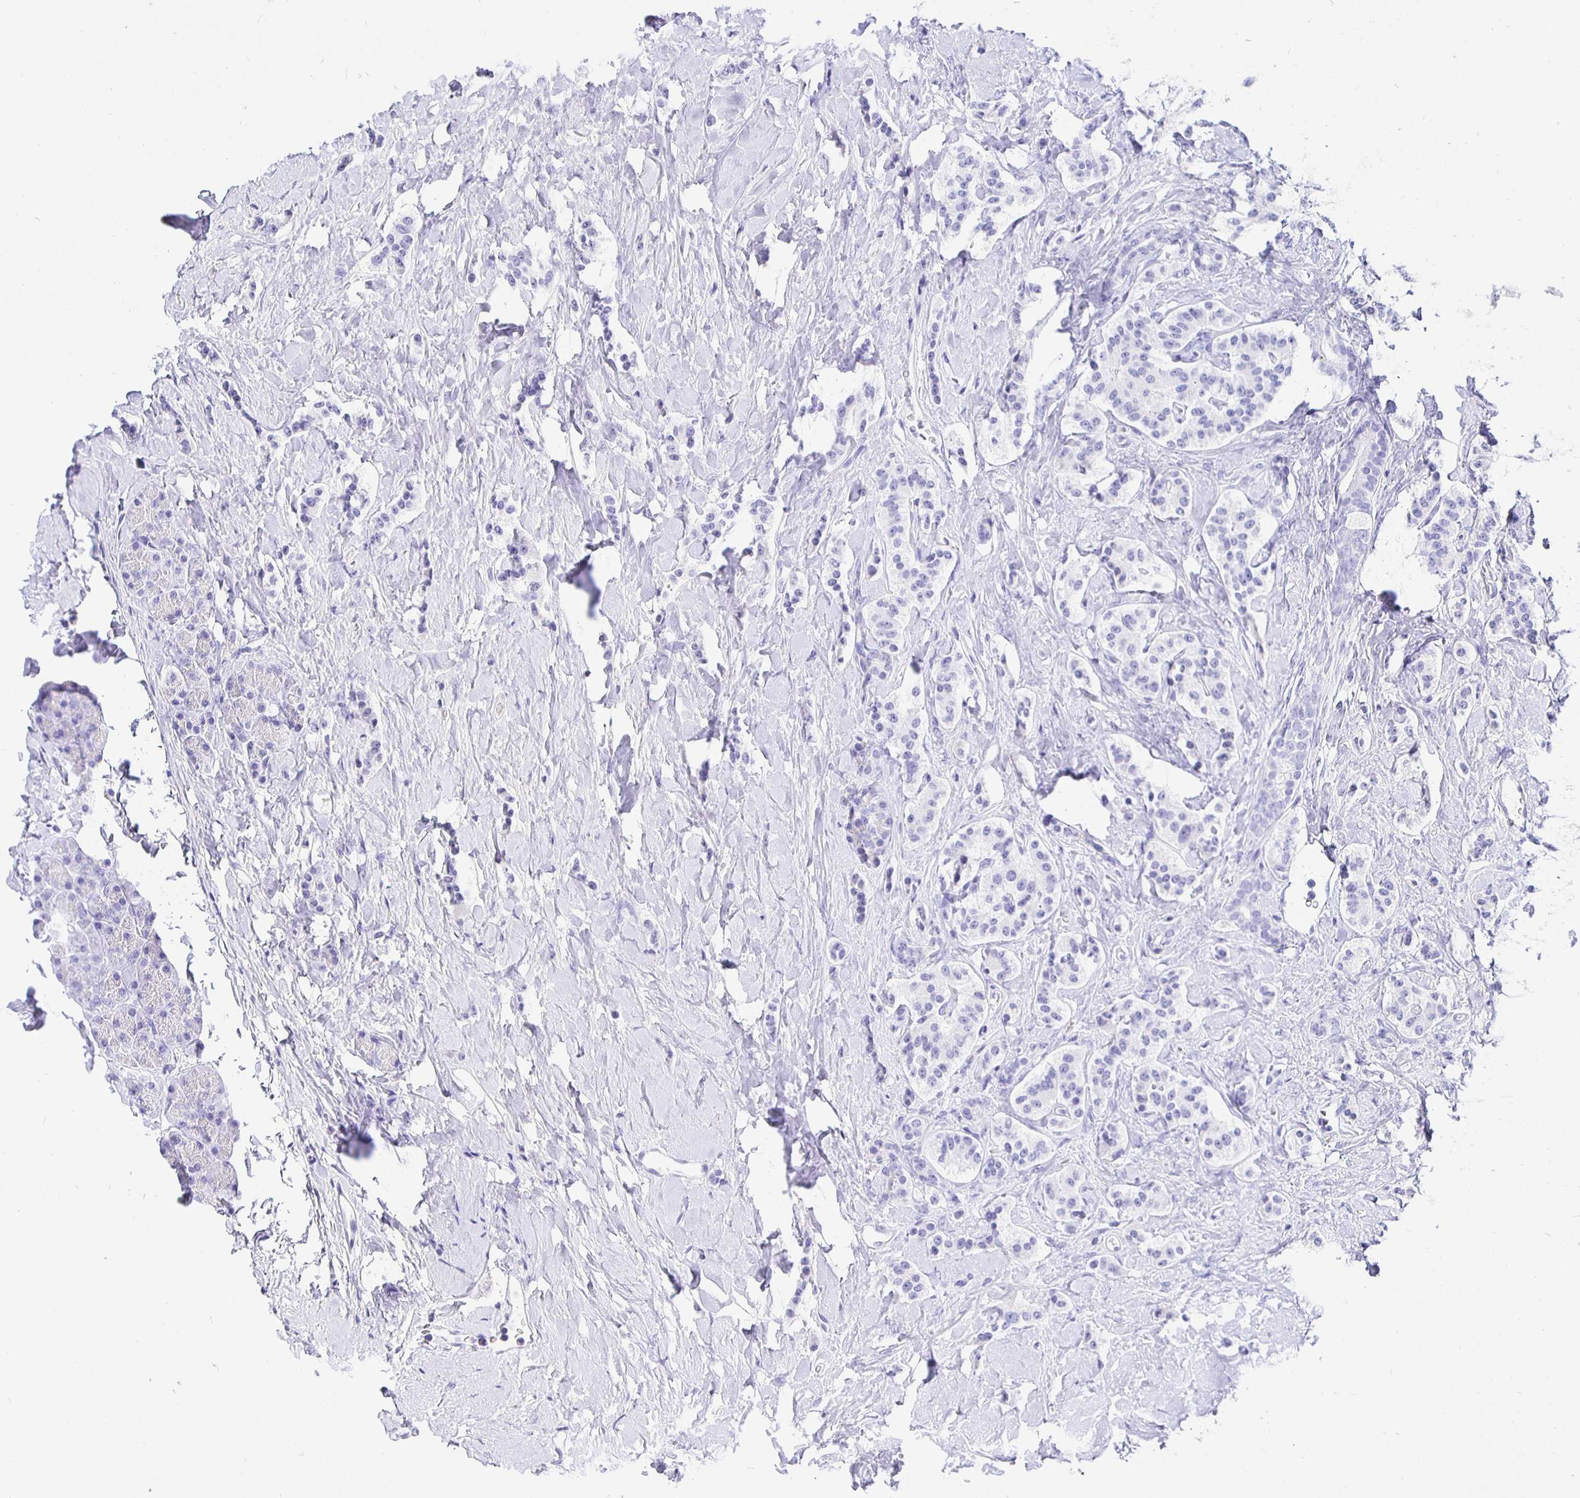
{"staining": {"intensity": "negative", "quantity": "none", "location": "none"}, "tissue": "carcinoid", "cell_type": "Tumor cells", "image_type": "cancer", "snomed": [{"axis": "morphology", "description": "Normal tissue, NOS"}, {"axis": "morphology", "description": "Carcinoid, malignant, NOS"}, {"axis": "topography", "description": "Pancreas"}], "caption": "Malignant carcinoid was stained to show a protein in brown. There is no significant staining in tumor cells. (DAB immunohistochemistry (IHC) visualized using brightfield microscopy, high magnification).", "gene": "UMOD", "patient": {"sex": "male", "age": 36}}